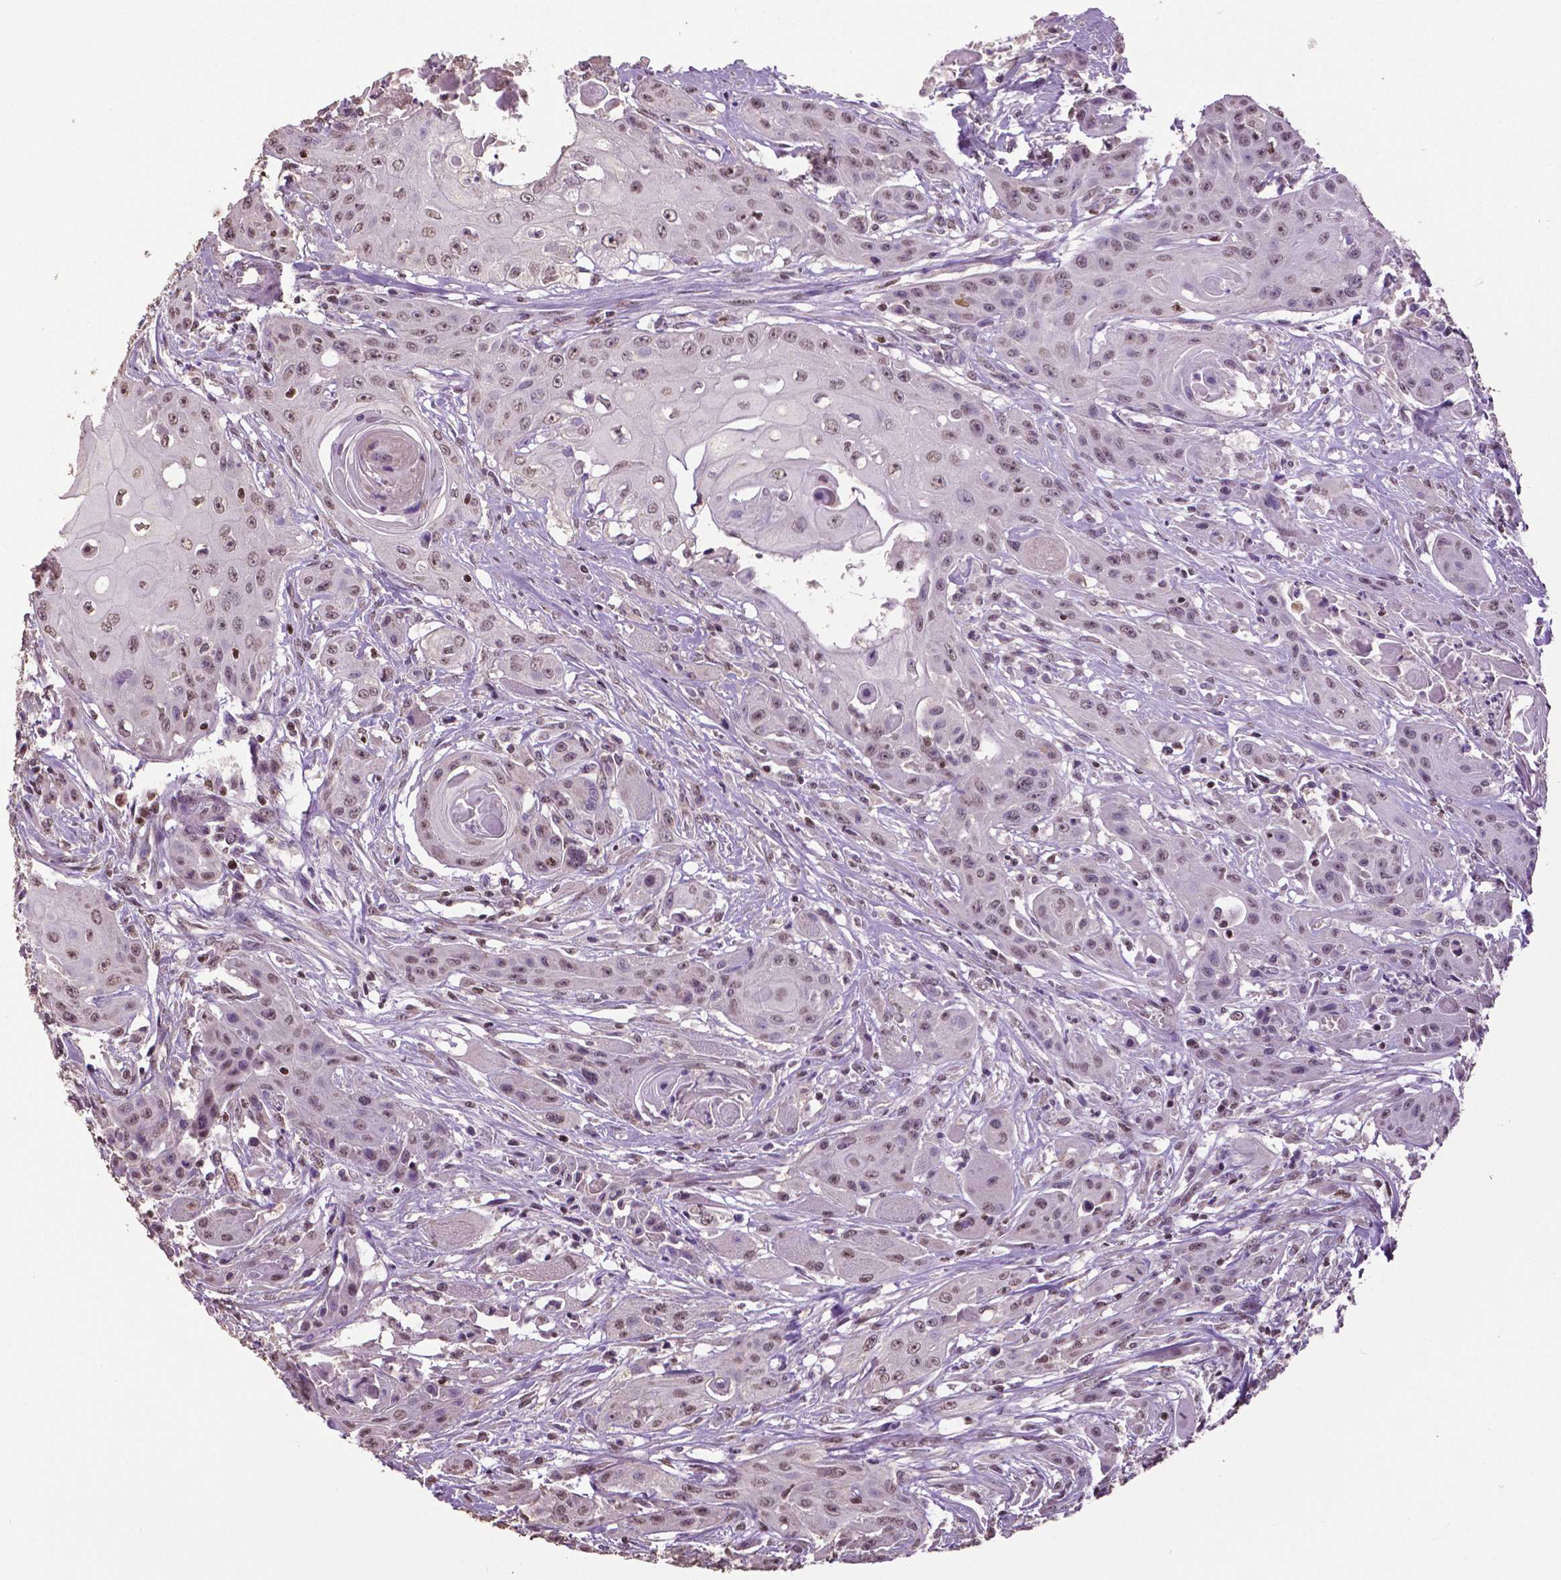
{"staining": {"intensity": "weak", "quantity": "25%-75%", "location": "nuclear"}, "tissue": "head and neck cancer", "cell_type": "Tumor cells", "image_type": "cancer", "snomed": [{"axis": "morphology", "description": "Squamous cell carcinoma, NOS"}, {"axis": "topography", "description": "Oral tissue"}, {"axis": "topography", "description": "Head-Neck"}, {"axis": "topography", "description": "Neck, NOS"}], "caption": "Head and neck squamous cell carcinoma stained for a protein (brown) shows weak nuclear positive positivity in approximately 25%-75% of tumor cells.", "gene": "RUNX3", "patient": {"sex": "female", "age": 55}}